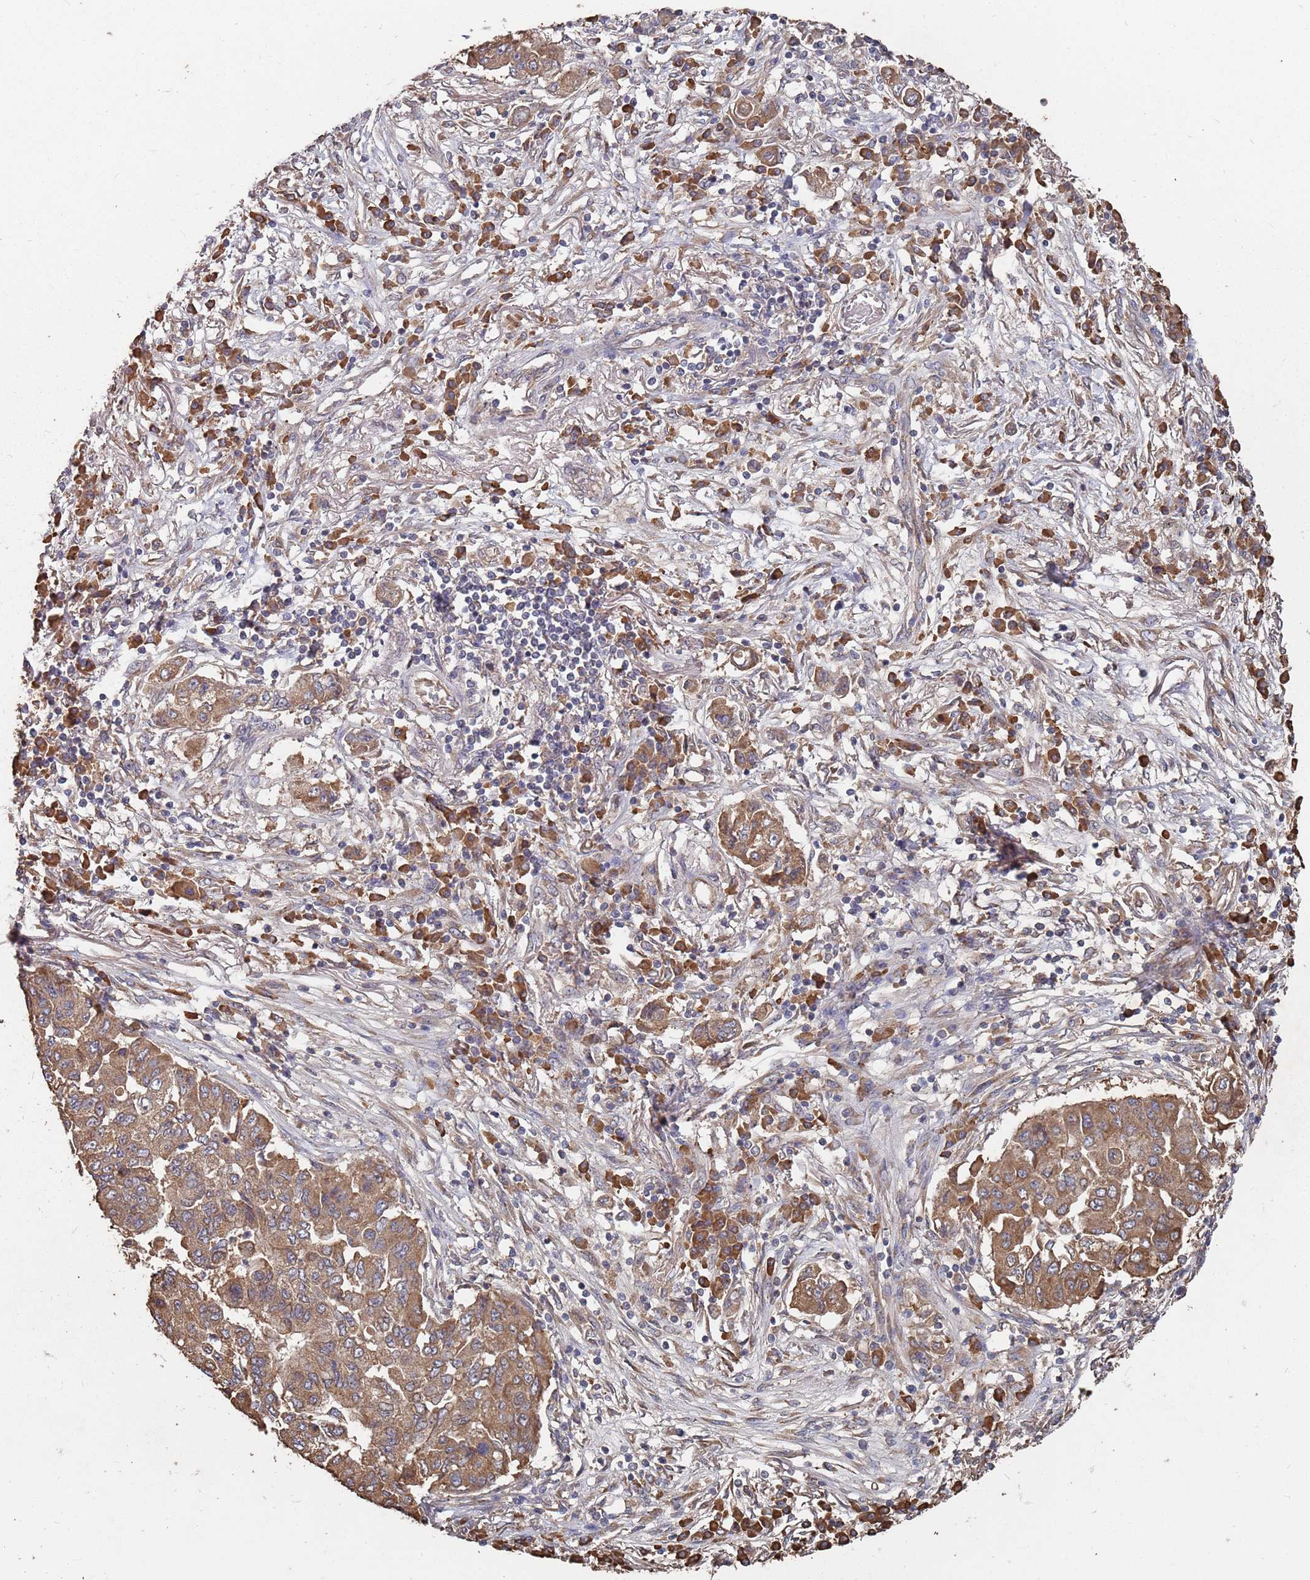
{"staining": {"intensity": "moderate", "quantity": ">75%", "location": "cytoplasmic/membranous"}, "tissue": "lung cancer", "cell_type": "Tumor cells", "image_type": "cancer", "snomed": [{"axis": "morphology", "description": "Squamous cell carcinoma, NOS"}, {"axis": "topography", "description": "Lung"}], "caption": "Immunohistochemical staining of human squamous cell carcinoma (lung) displays moderate cytoplasmic/membranous protein expression in approximately >75% of tumor cells.", "gene": "ATG5", "patient": {"sex": "male", "age": 74}}